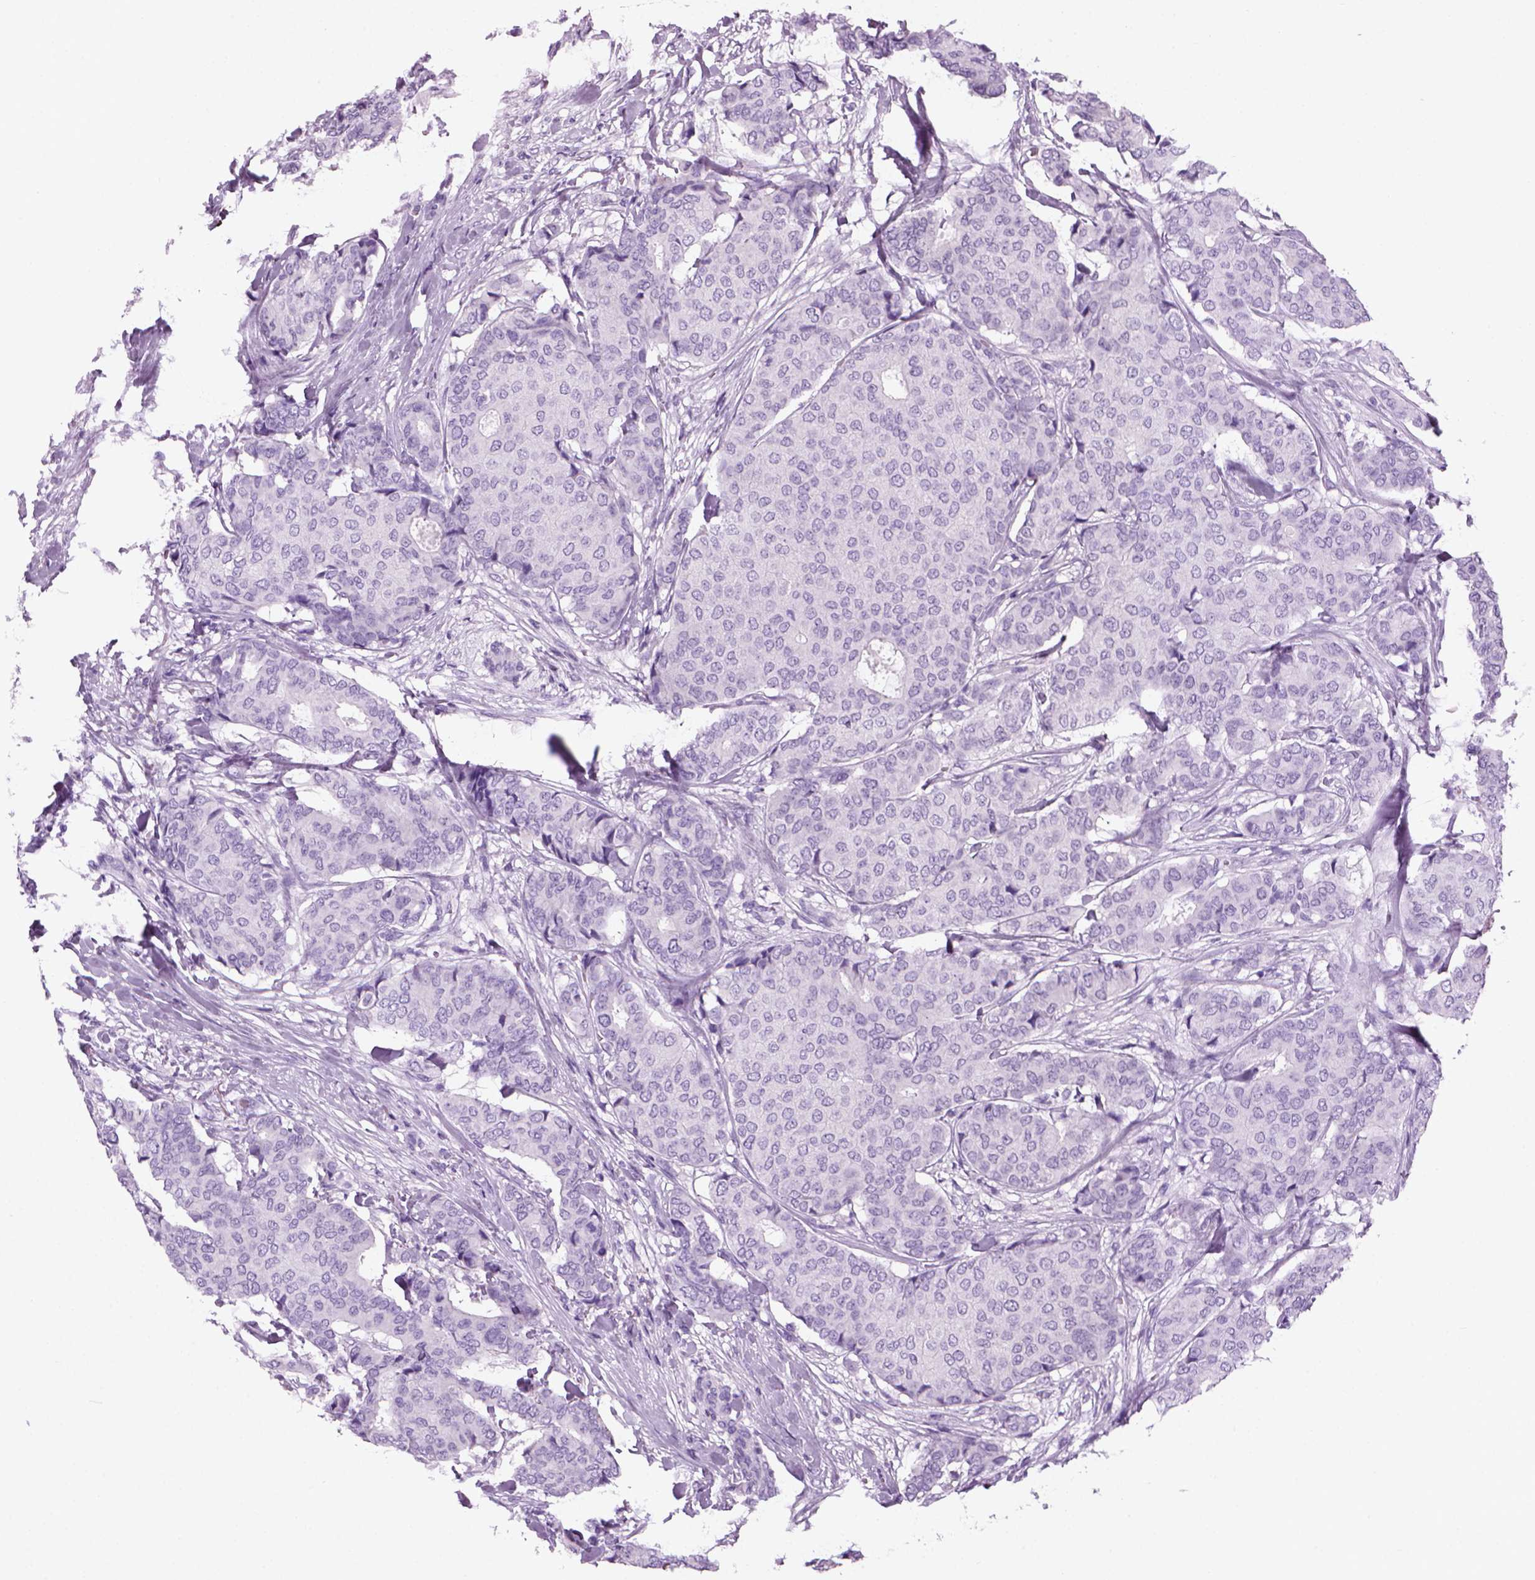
{"staining": {"intensity": "negative", "quantity": "none", "location": "none"}, "tissue": "breast cancer", "cell_type": "Tumor cells", "image_type": "cancer", "snomed": [{"axis": "morphology", "description": "Duct carcinoma"}, {"axis": "topography", "description": "Breast"}], "caption": "This is an IHC photomicrograph of breast cancer. There is no expression in tumor cells.", "gene": "MZB1", "patient": {"sex": "female", "age": 75}}